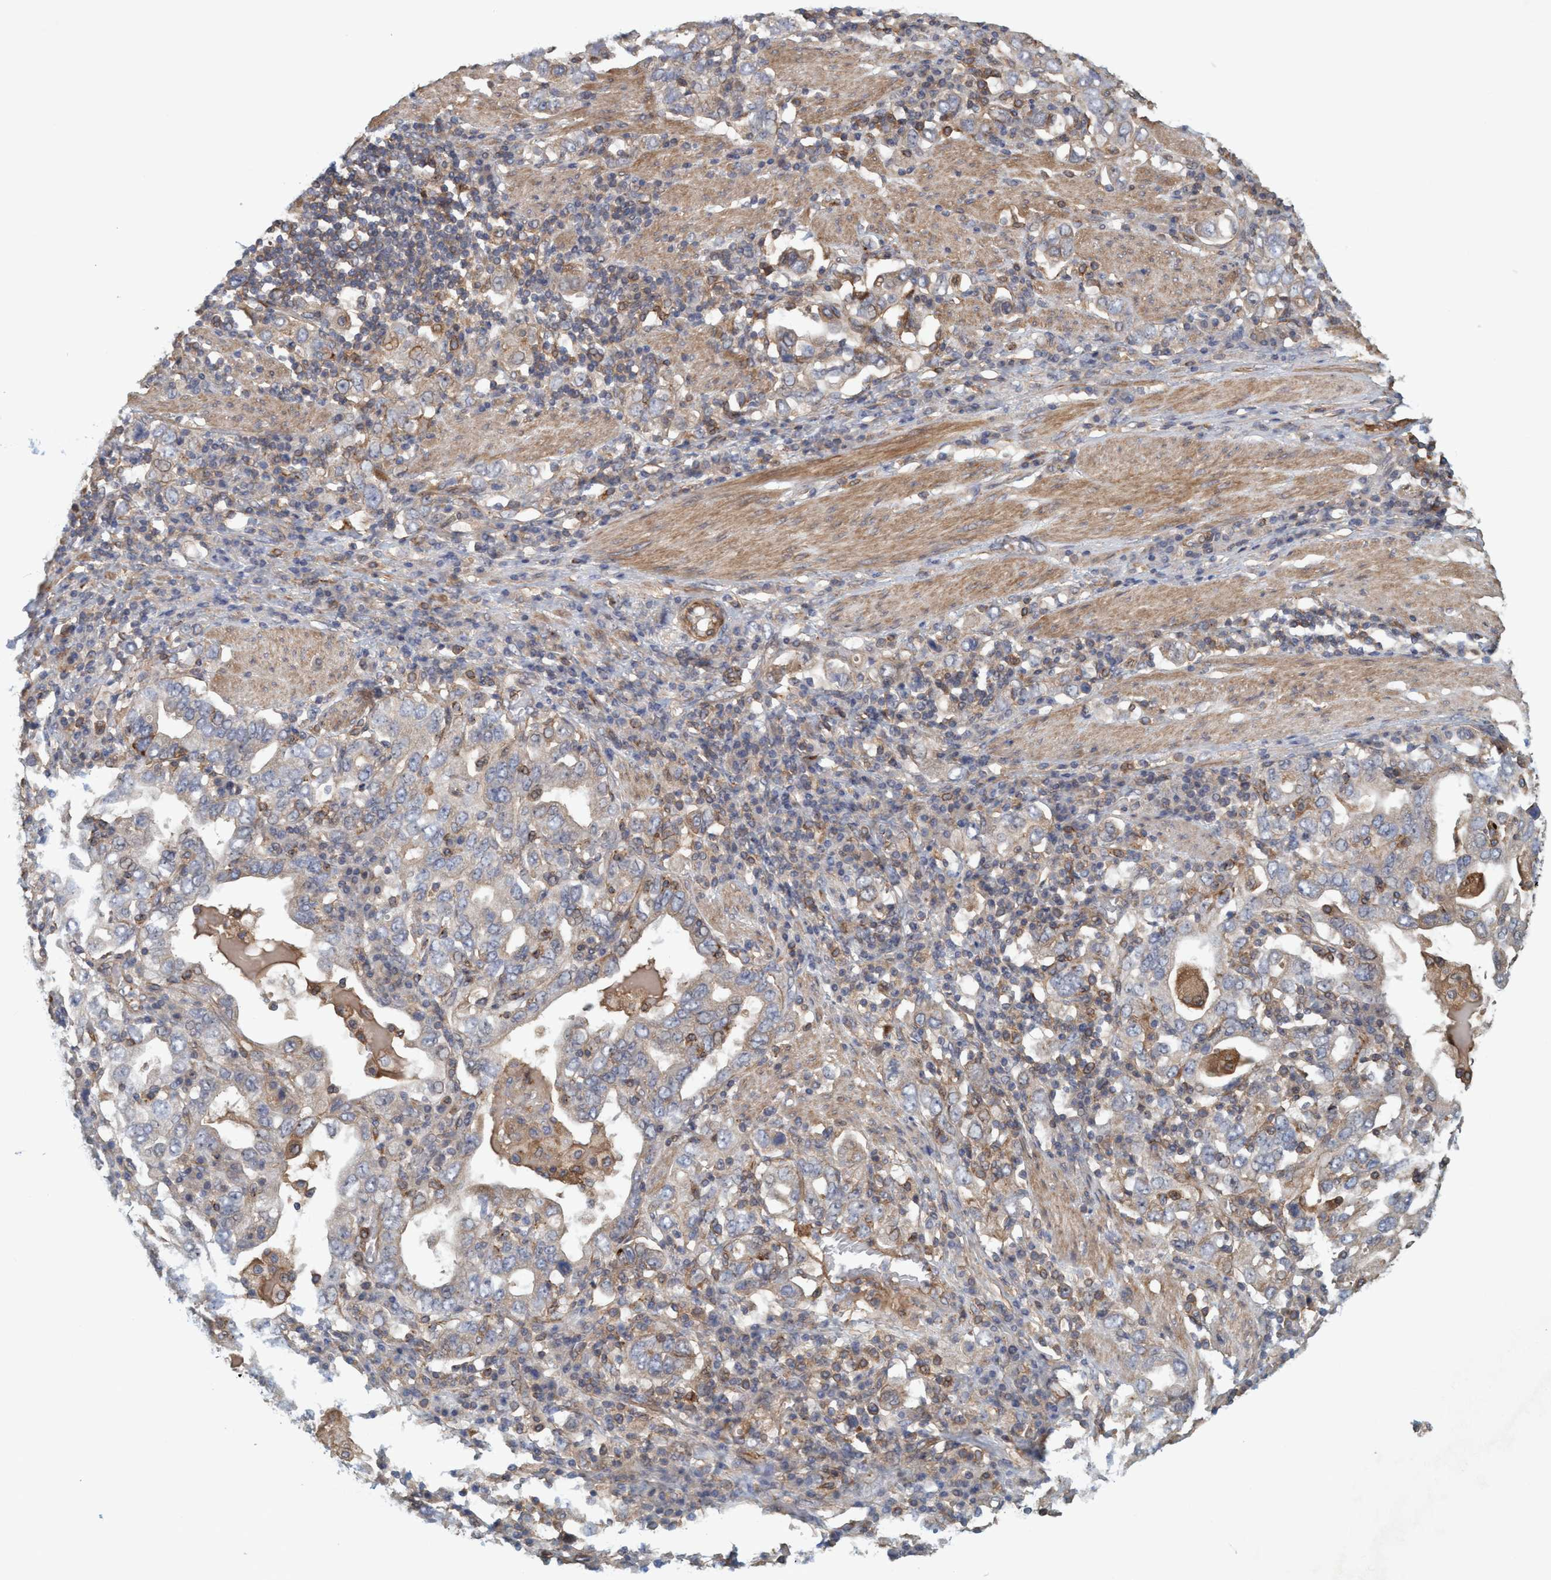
{"staining": {"intensity": "weak", "quantity": "<25%", "location": "cytoplasmic/membranous"}, "tissue": "stomach cancer", "cell_type": "Tumor cells", "image_type": "cancer", "snomed": [{"axis": "morphology", "description": "Adenocarcinoma, NOS"}, {"axis": "topography", "description": "Stomach, upper"}], "caption": "A high-resolution histopathology image shows immunohistochemistry staining of adenocarcinoma (stomach), which displays no significant staining in tumor cells.", "gene": "SPECC1", "patient": {"sex": "male", "age": 62}}